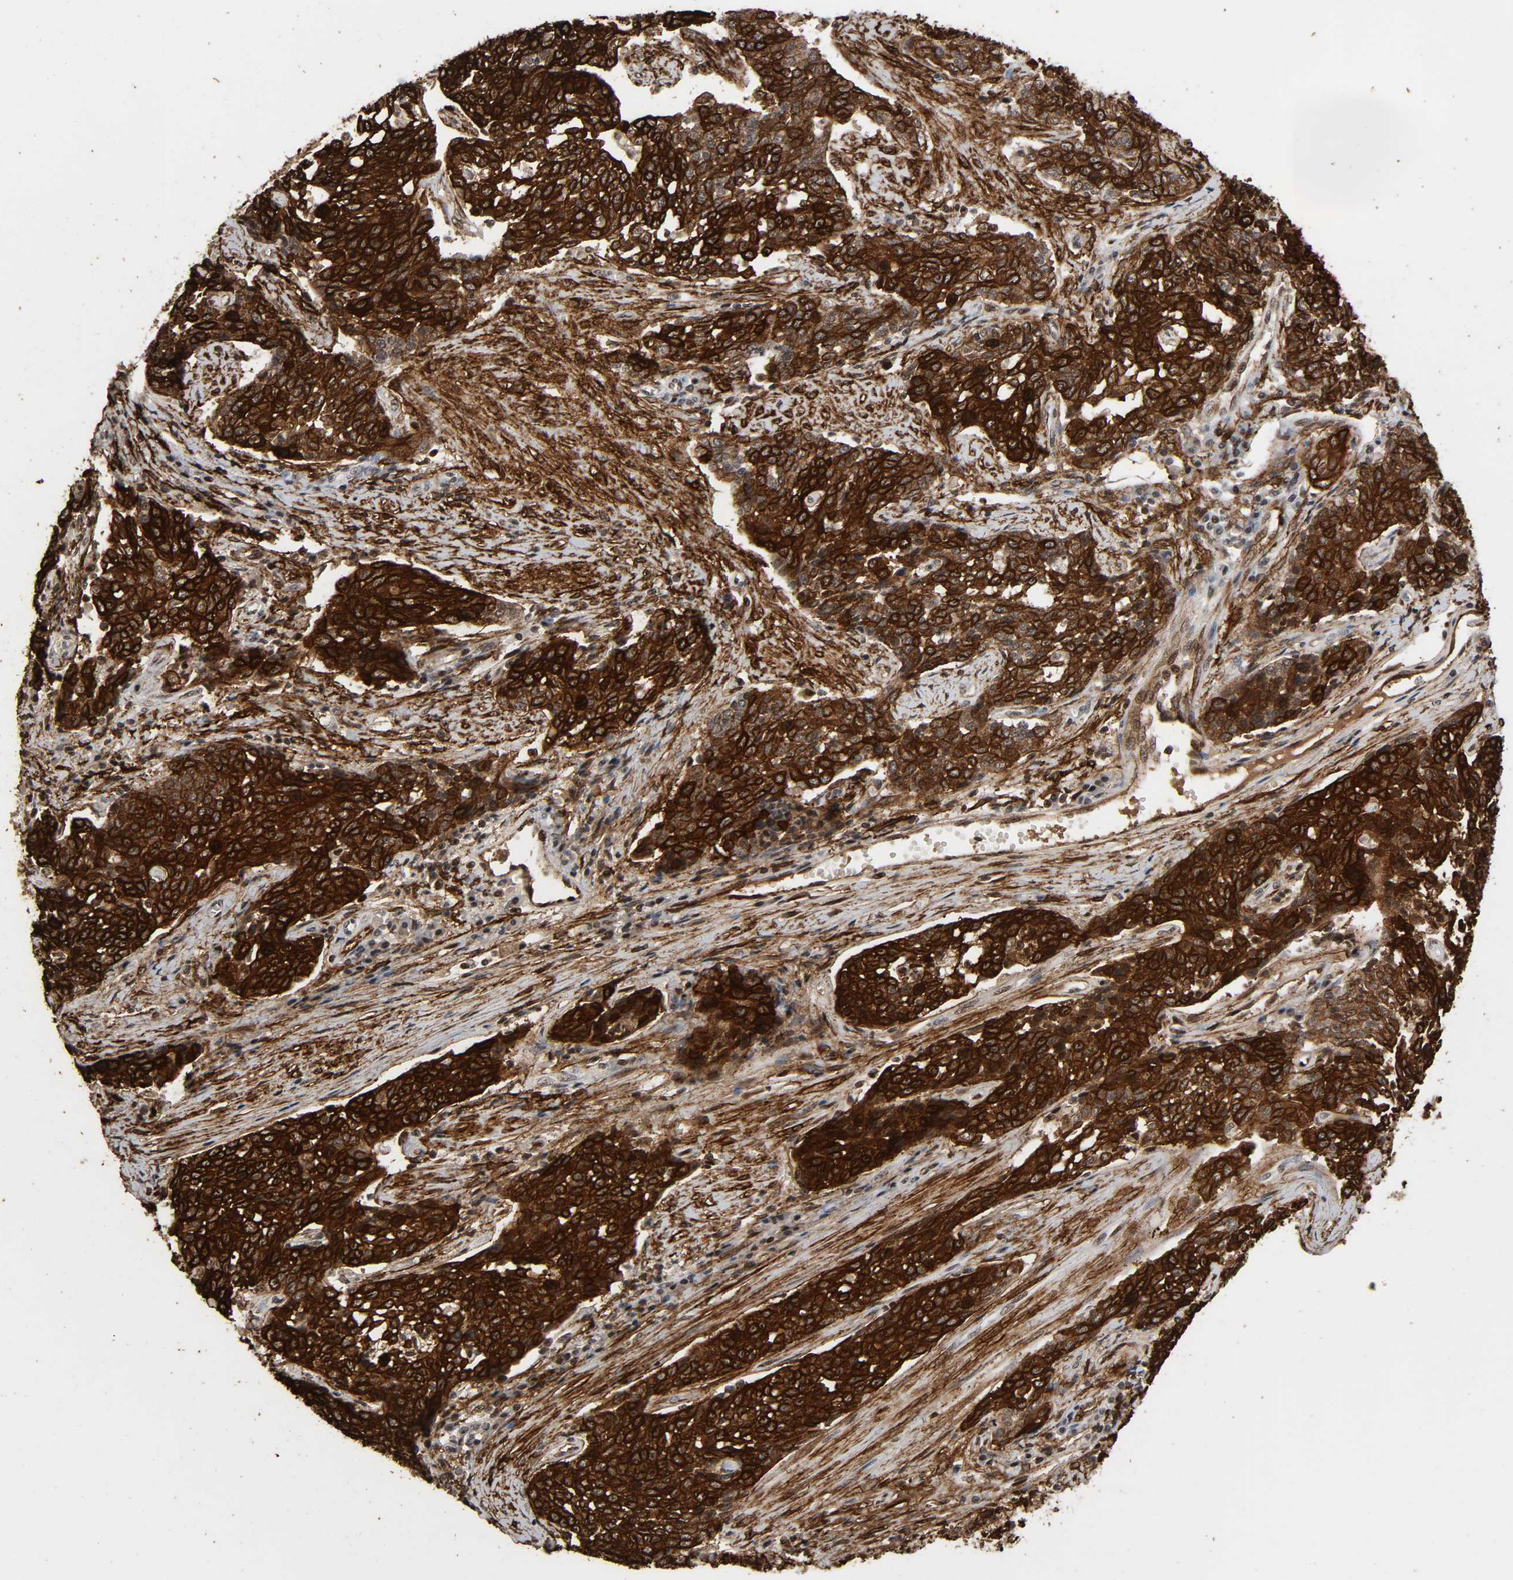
{"staining": {"intensity": "strong", "quantity": ">75%", "location": "cytoplasmic/membranous"}, "tissue": "cervical cancer", "cell_type": "Tumor cells", "image_type": "cancer", "snomed": [{"axis": "morphology", "description": "Squamous cell carcinoma, NOS"}, {"axis": "topography", "description": "Cervix"}], "caption": "Tumor cells show high levels of strong cytoplasmic/membranous expression in about >75% of cells in cervical cancer (squamous cell carcinoma).", "gene": "AHNAK2", "patient": {"sex": "female", "age": 34}}